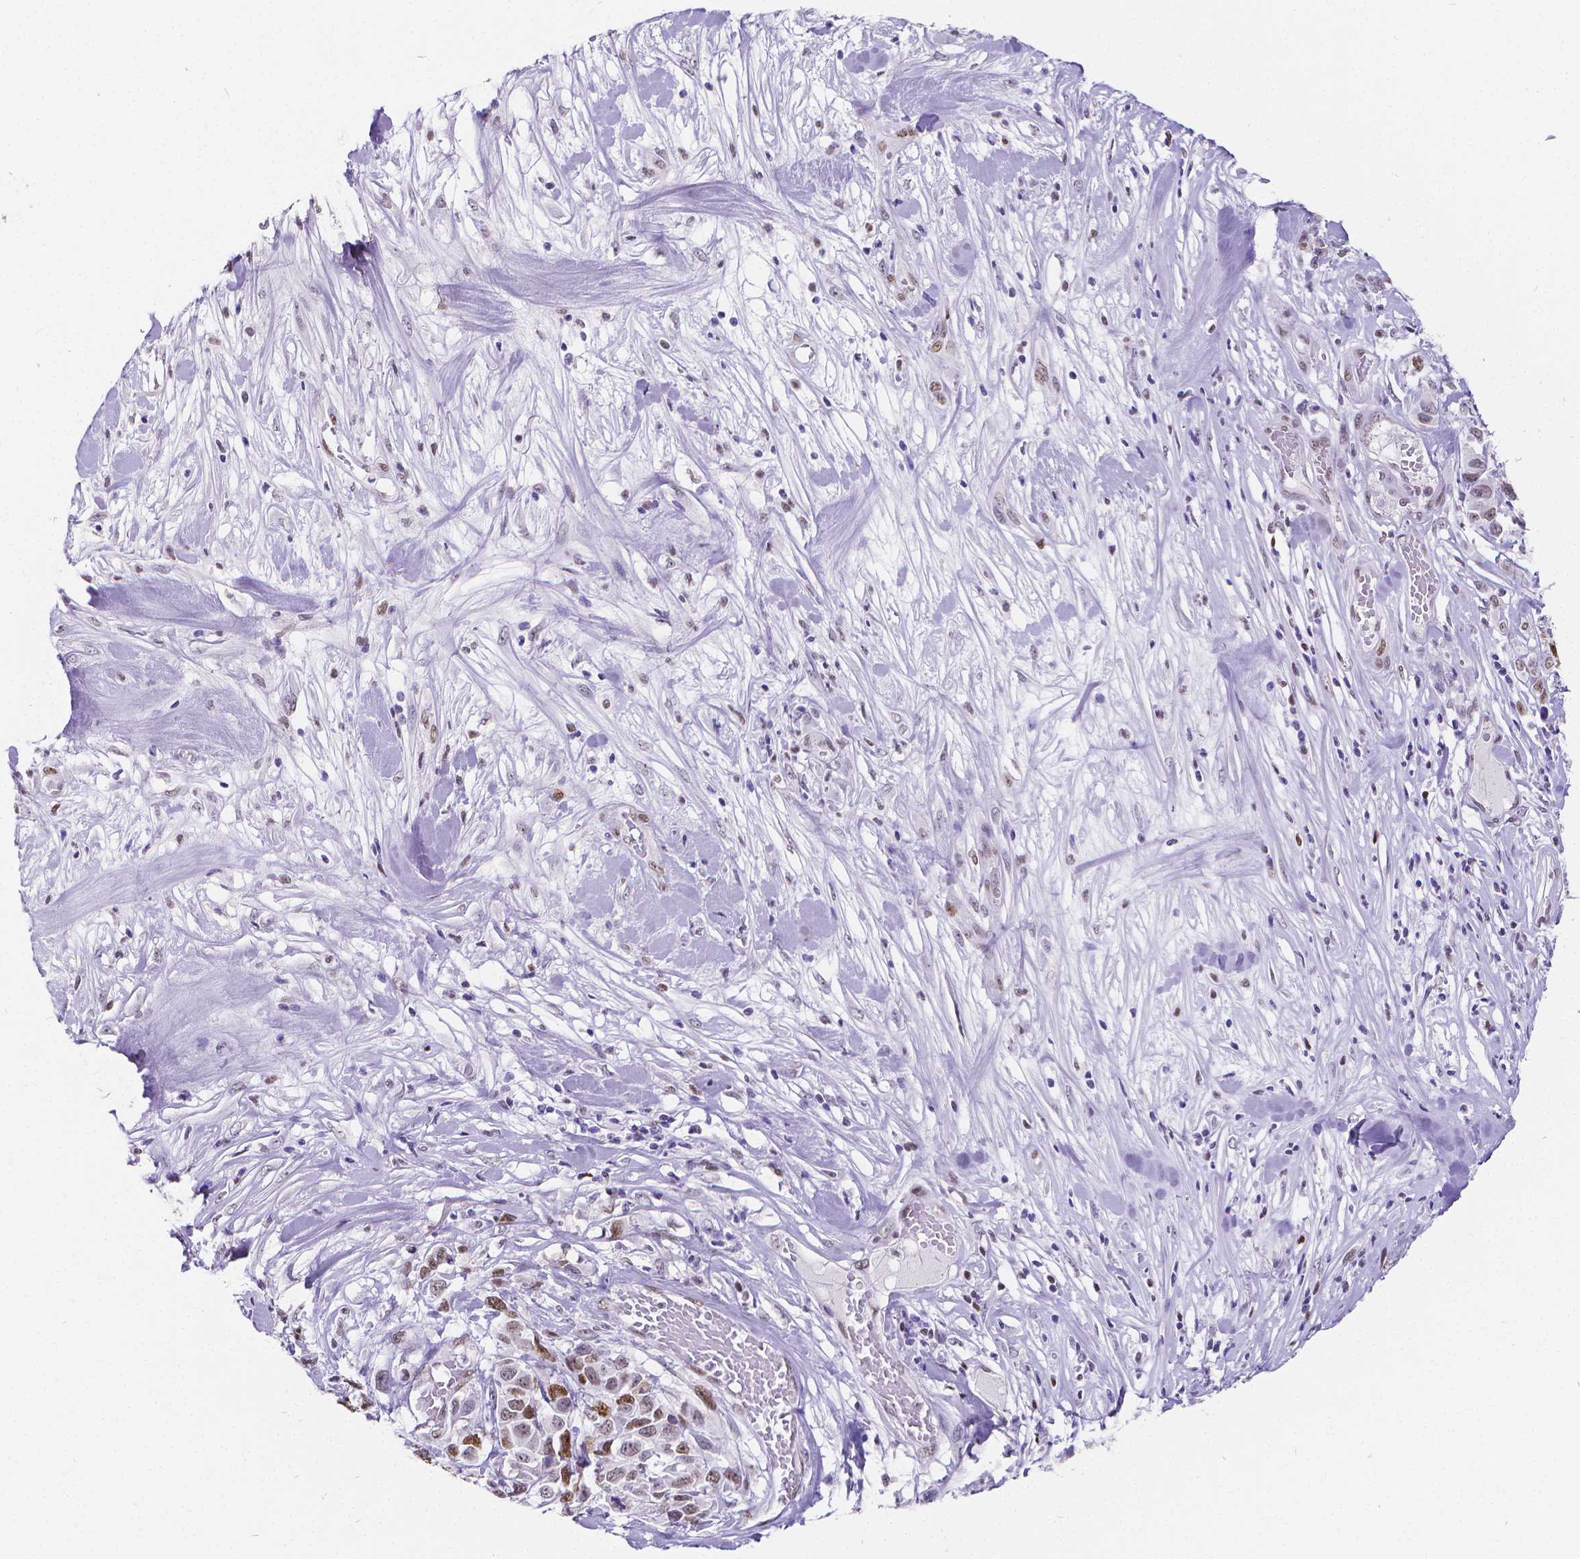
{"staining": {"intensity": "moderate", "quantity": "25%-75%", "location": "nuclear"}, "tissue": "melanoma", "cell_type": "Tumor cells", "image_type": "cancer", "snomed": [{"axis": "morphology", "description": "Malignant melanoma, Metastatic site"}, {"axis": "topography", "description": "Skin"}], "caption": "Malignant melanoma (metastatic site) stained with a protein marker shows moderate staining in tumor cells.", "gene": "MEF2C", "patient": {"sex": "male", "age": 84}}